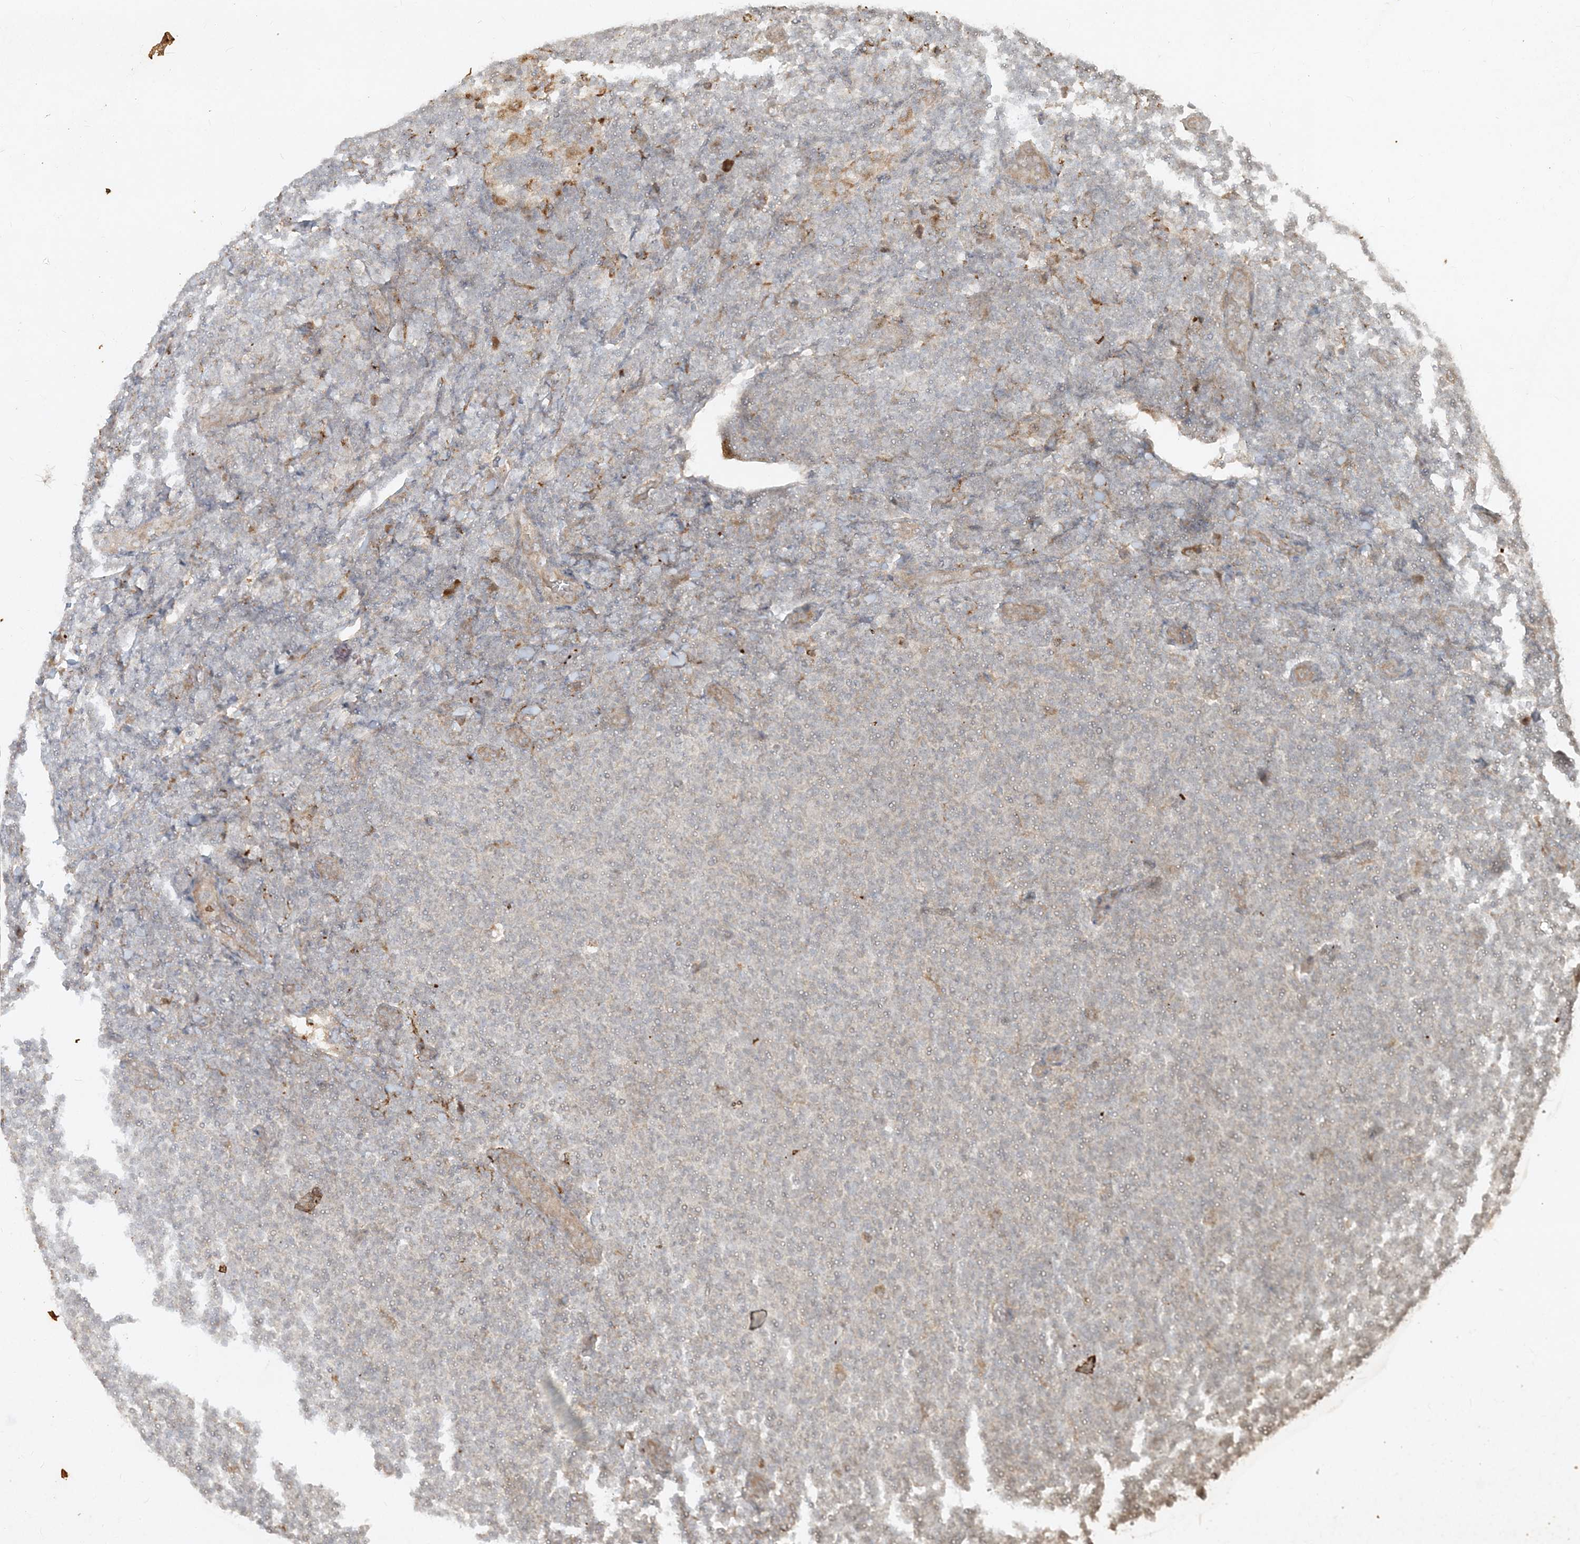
{"staining": {"intensity": "negative", "quantity": "none", "location": "none"}, "tissue": "lymphoma", "cell_type": "Tumor cells", "image_type": "cancer", "snomed": [{"axis": "morphology", "description": "Malignant lymphoma, non-Hodgkin's type, Low grade"}, {"axis": "topography", "description": "Lymph node"}], "caption": "Tumor cells show no significant expression in lymphoma. The staining was performed using DAB to visualize the protein expression in brown, while the nuclei were stained in blue with hematoxylin (Magnification: 20x).", "gene": "NARS1", "patient": {"sex": "male", "age": 66}}